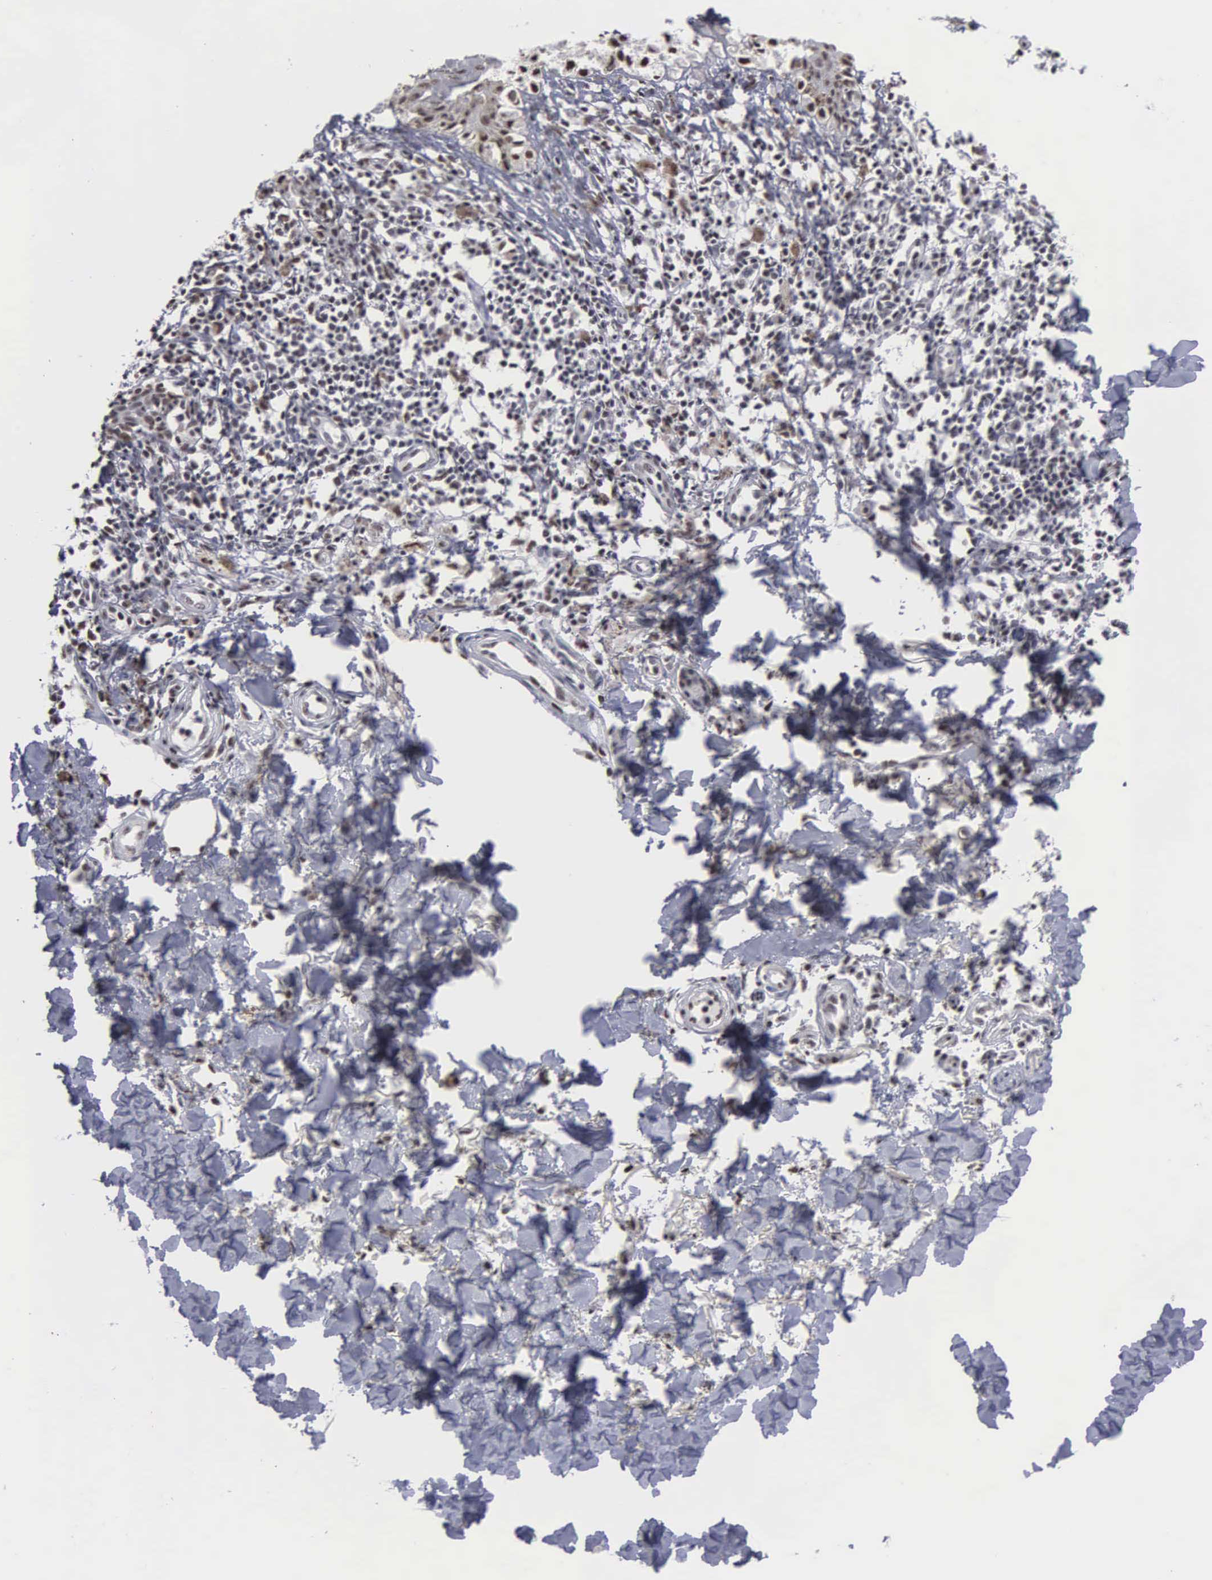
{"staining": {"intensity": "moderate", "quantity": "25%-75%", "location": "nuclear"}, "tissue": "melanoma", "cell_type": "Tumor cells", "image_type": "cancer", "snomed": [{"axis": "morphology", "description": "Malignant melanoma, NOS"}, {"axis": "topography", "description": "Skin"}], "caption": "High-power microscopy captured an immunohistochemistry (IHC) image of malignant melanoma, revealing moderate nuclear positivity in about 25%-75% of tumor cells. (DAB IHC, brown staining for protein, blue staining for nuclei).", "gene": "KIAA0586", "patient": {"sex": "female", "age": 52}}